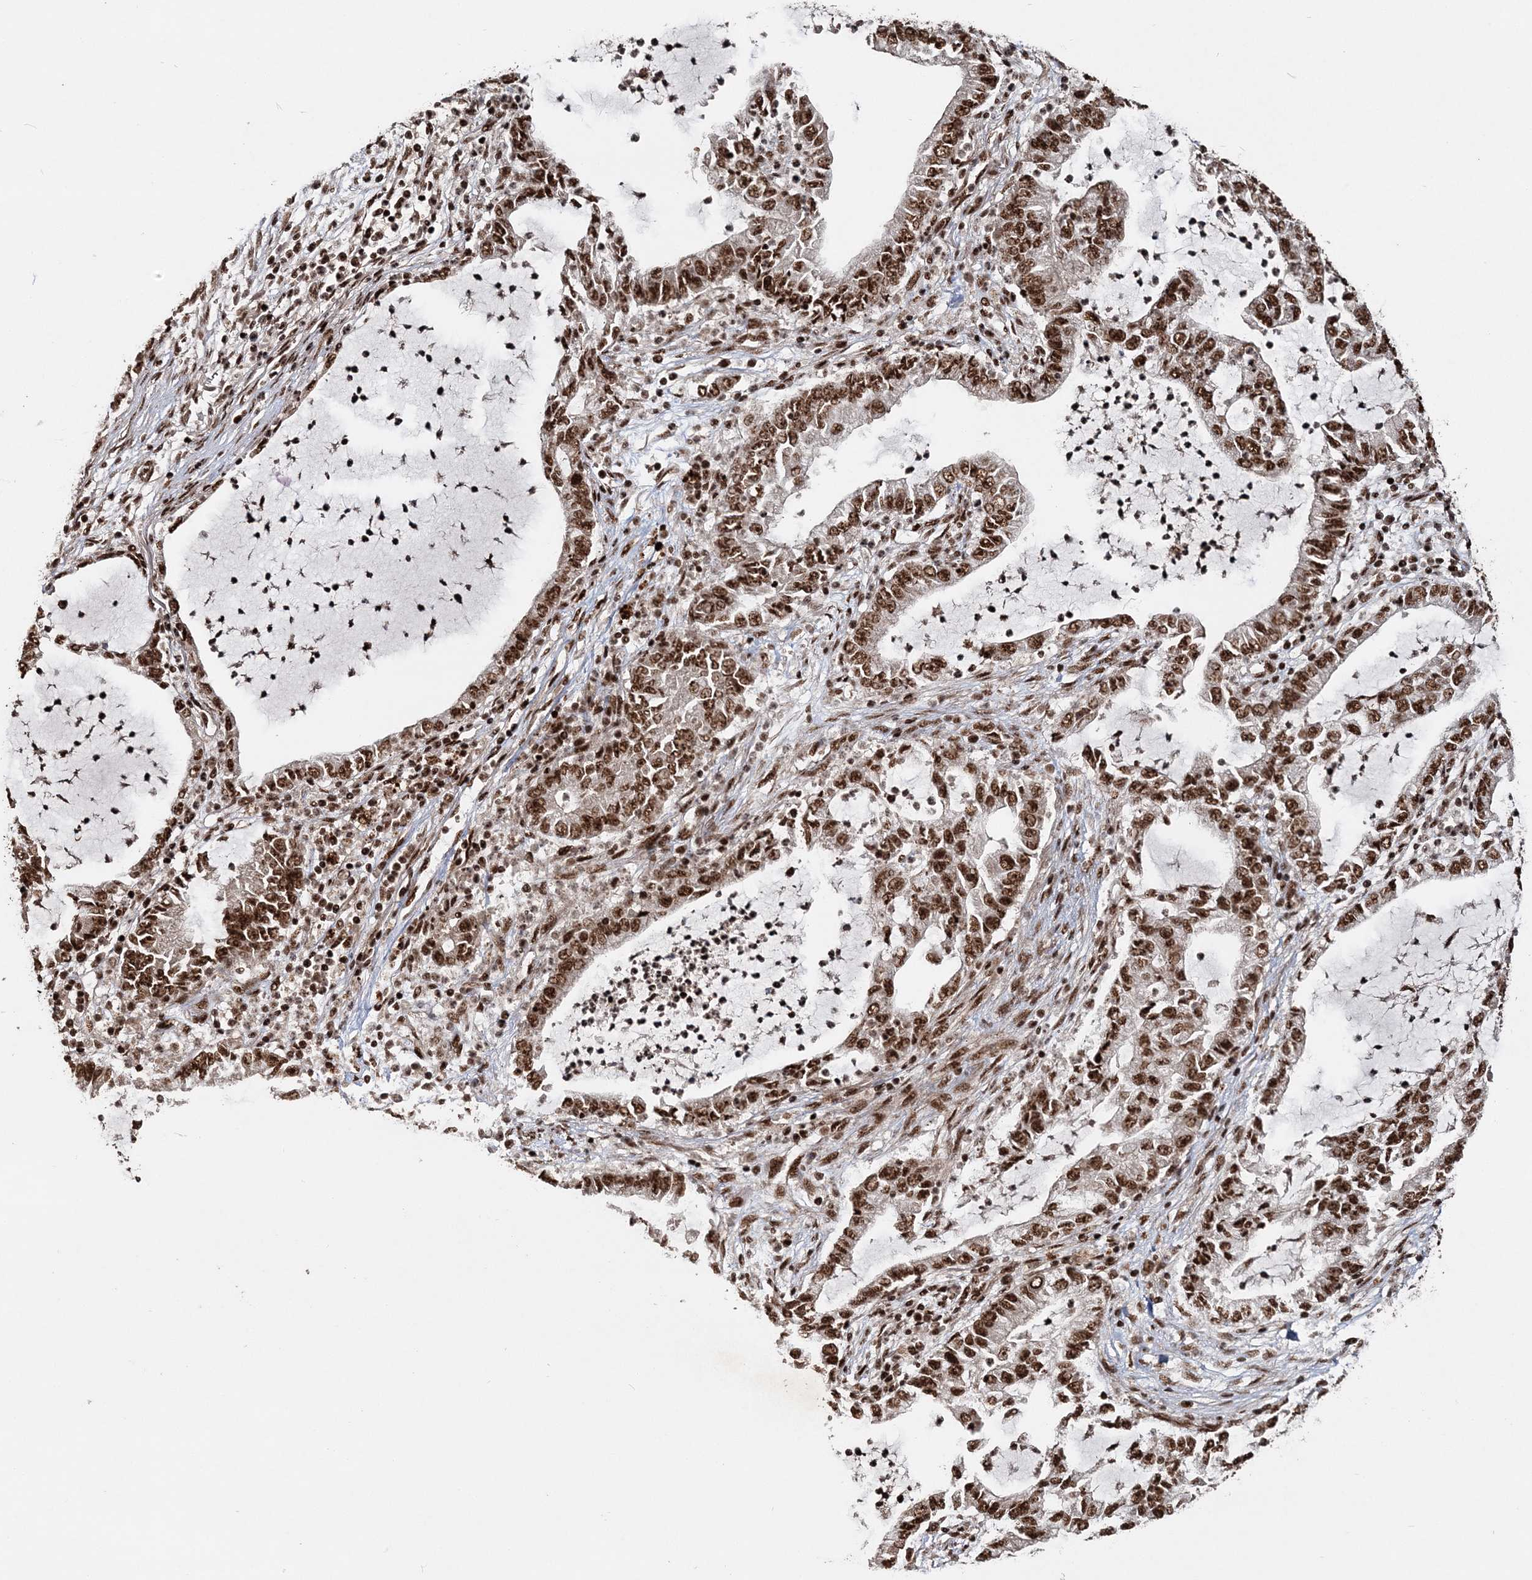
{"staining": {"intensity": "strong", "quantity": ">75%", "location": "nuclear"}, "tissue": "lung cancer", "cell_type": "Tumor cells", "image_type": "cancer", "snomed": [{"axis": "morphology", "description": "Adenocarcinoma, NOS"}, {"axis": "topography", "description": "Lung"}], "caption": "Tumor cells exhibit strong nuclear expression in approximately >75% of cells in adenocarcinoma (lung).", "gene": "EXOSC8", "patient": {"sex": "female", "age": 51}}